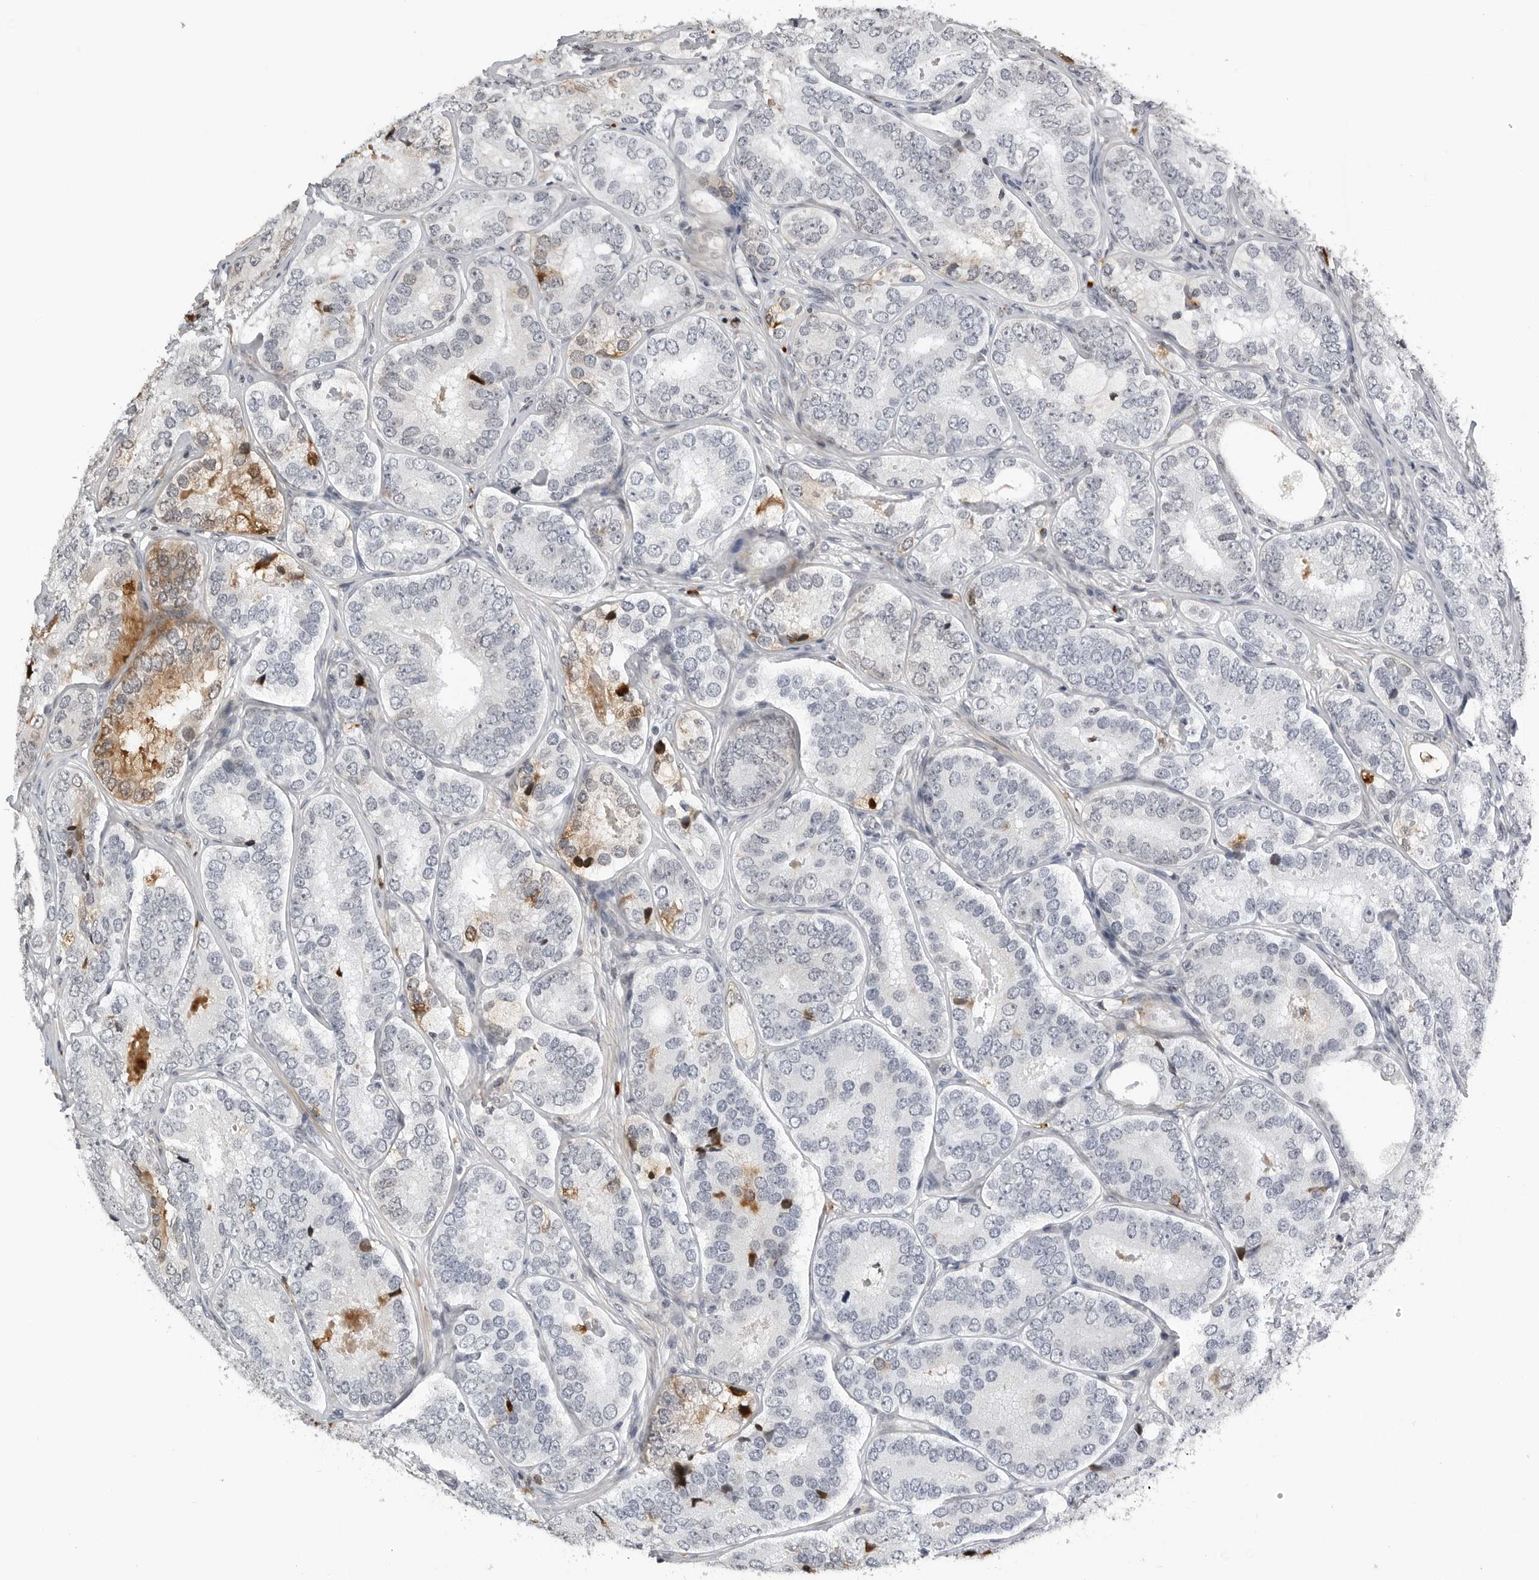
{"staining": {"intensity": "moderate", "quantity": "<25%", "location": "cytoplasmic/membranous"}, "tissue": "prostate cancer", "cell_type": "Tumor cells", "image_type": "cancer", "snomed": [{"axis": "morphology", "description": "Adenocarcinoma, High grade"}, {"axis": "topography", "description": "Prostate"}], "caption": "High-magnification brightfield microscopy of high-grade adenocarcinoma (prostate) stained with DAB (brown) and counterstained with hematoxylin (blue). tumor cells exhibit moderate cytoplasmic/membranous expression is present in about<25% of cells. Nuclei are stained in blue.", "gene": "CXCR5", "patient": {"sex": "male", "age": 56}}